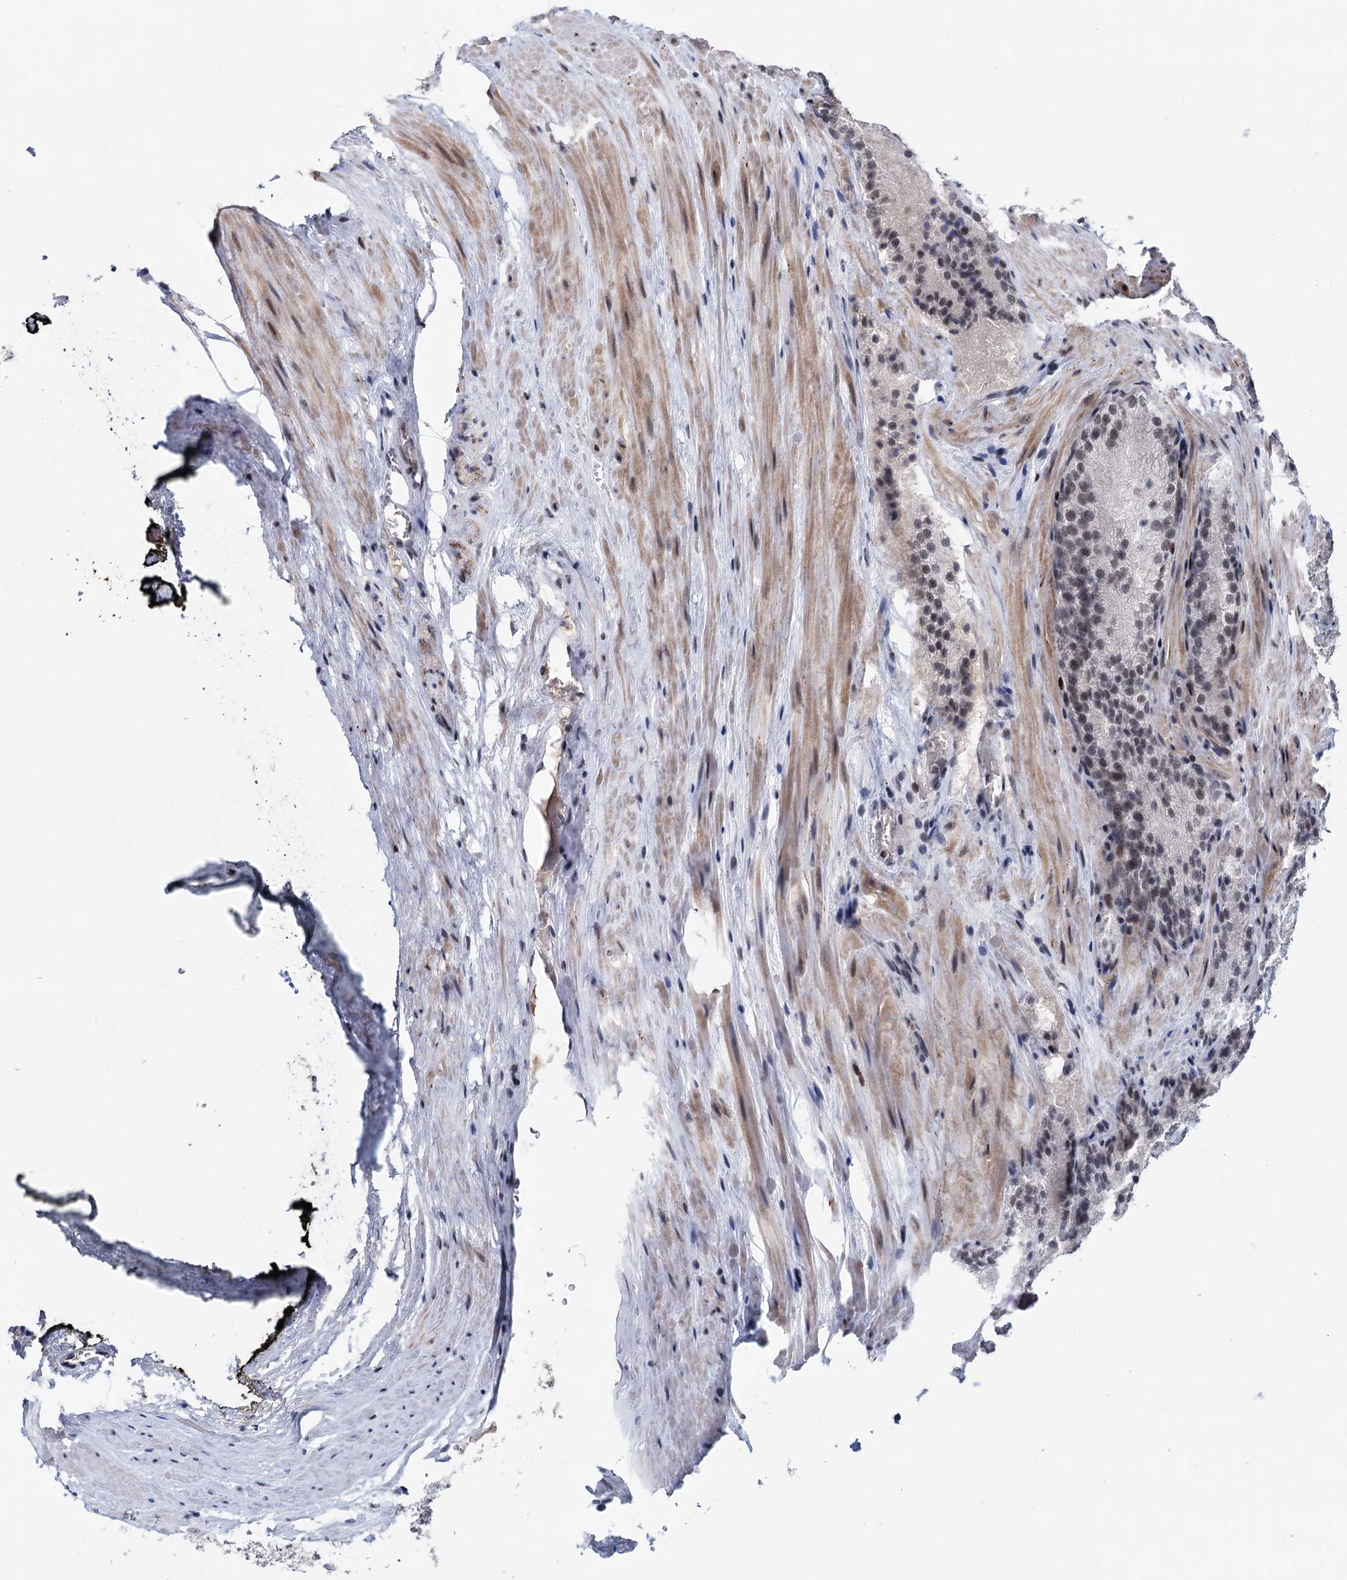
{"staining": {"intensity": "moderate", "quantity": "<25%", "location": "nuclear"}, "tissue": "prostate cancer", "cell_type": "Tumor cells", "image_type": "cancer", "snomed": [{"axis": "morphology", "description": "Adenocarcinoma, Low grade"}, {"axis": "topography", "description": "Prostate"}], "caption": "Immunohistochemical staining of prostate adenocarcinoma (low-grade) exhibits low levels of moderate nuclear protein positivity in about <25% of tumor cells.", "gene": "ZCCHC10", "patient": {"sex": "male", "age": 74}}